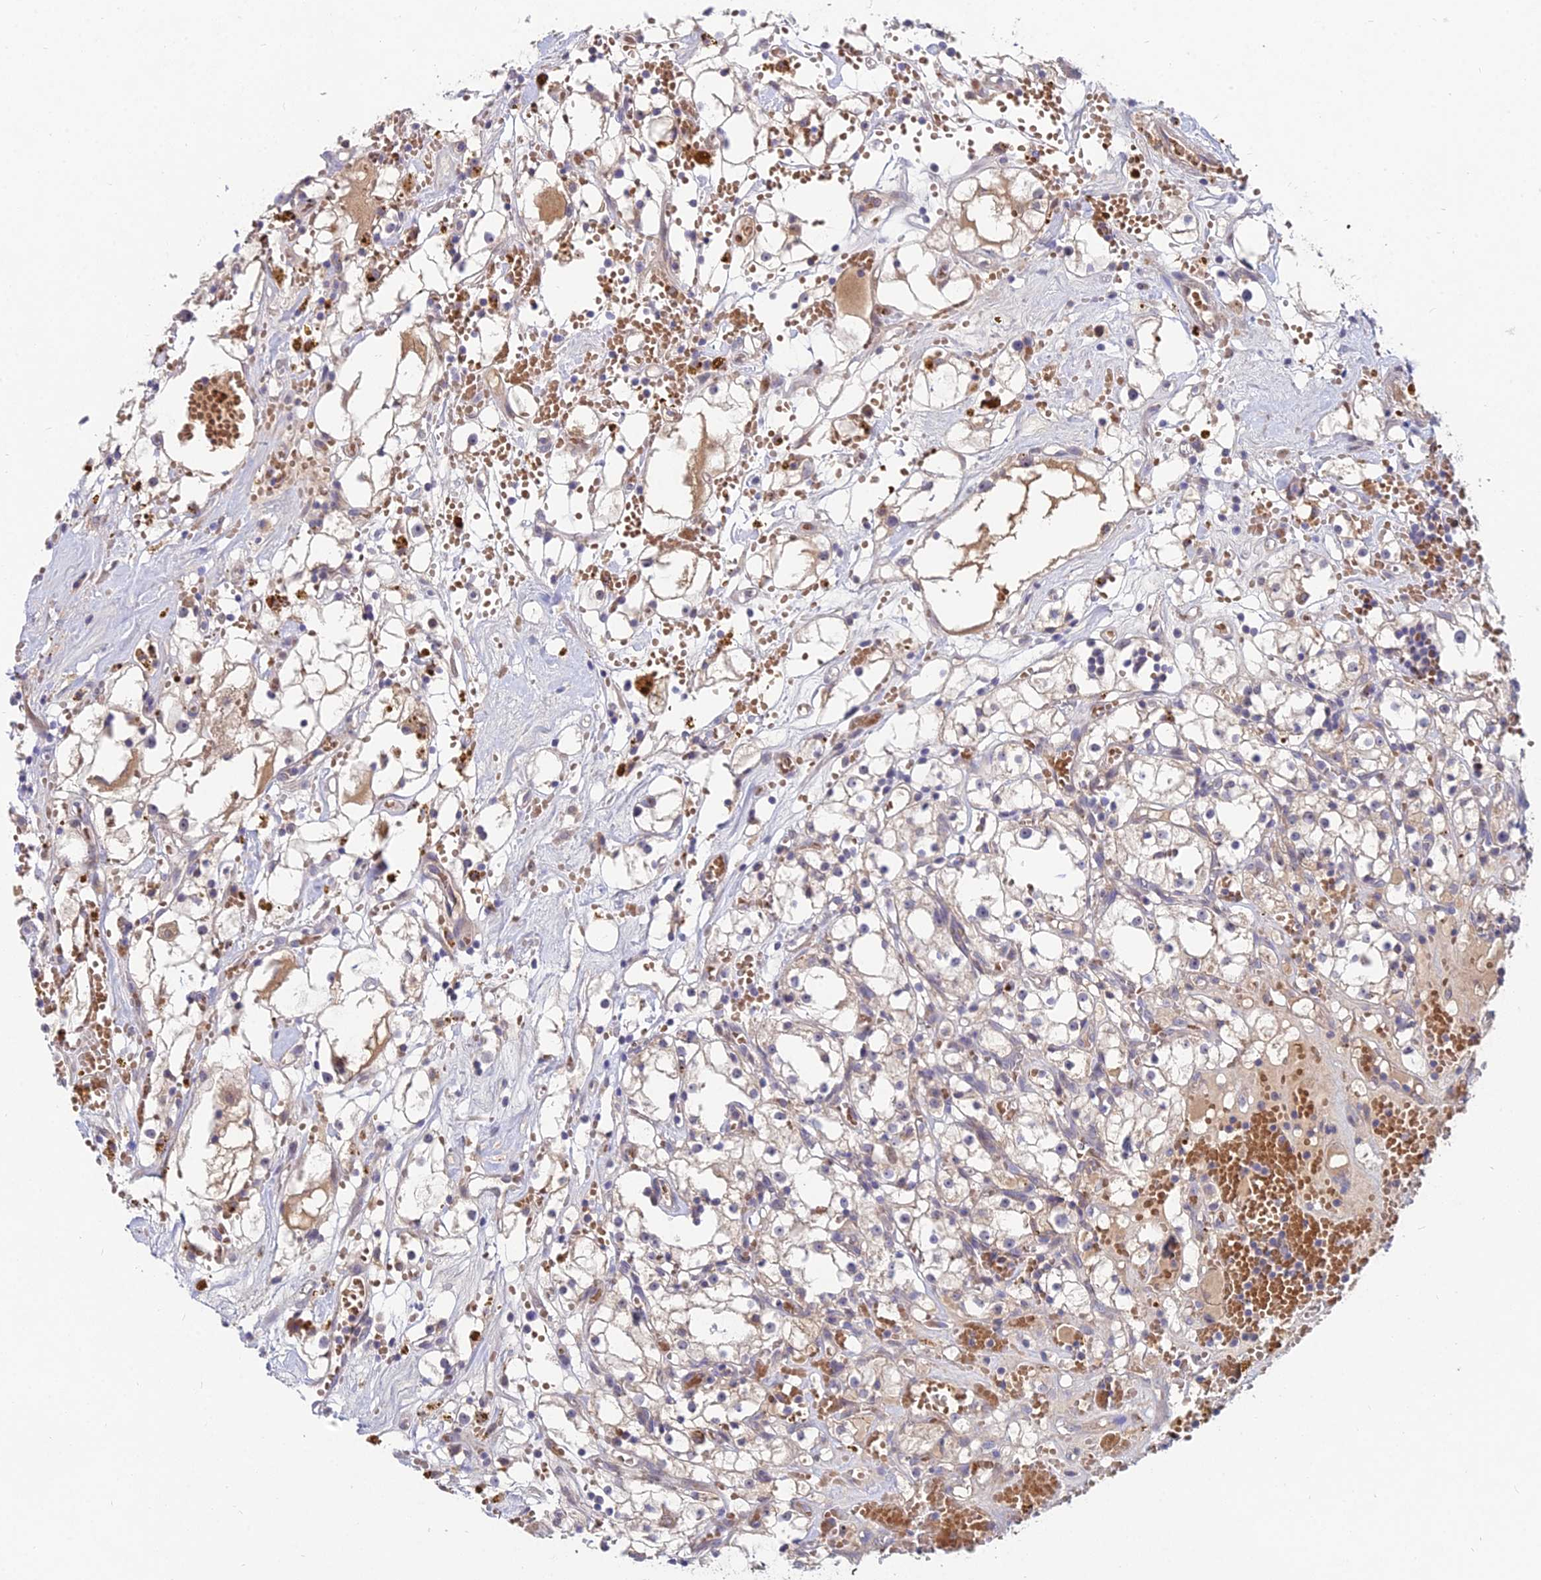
{"staining": {"intensity": "negative", "quantity": "none", "location": "none"}, "tissue": "renal cancer", "cell_type": "Tumor cells", "image_type": "cancer", "snomed": [{"axis": "morphology", "description": "Adenocarcinoma, NOS"}, {"axis": "topography", "description": "Kidney"}], "caption": "This micrograph is of adenocarcinoma (renal) stained with immunohistochemistry (IHC) to label a protein in brown with the nuclei are counter-stained blue. There is no staining in tumor cells.", "gene": "WDR43", "patient": {"sex": "male", "age": 56}}